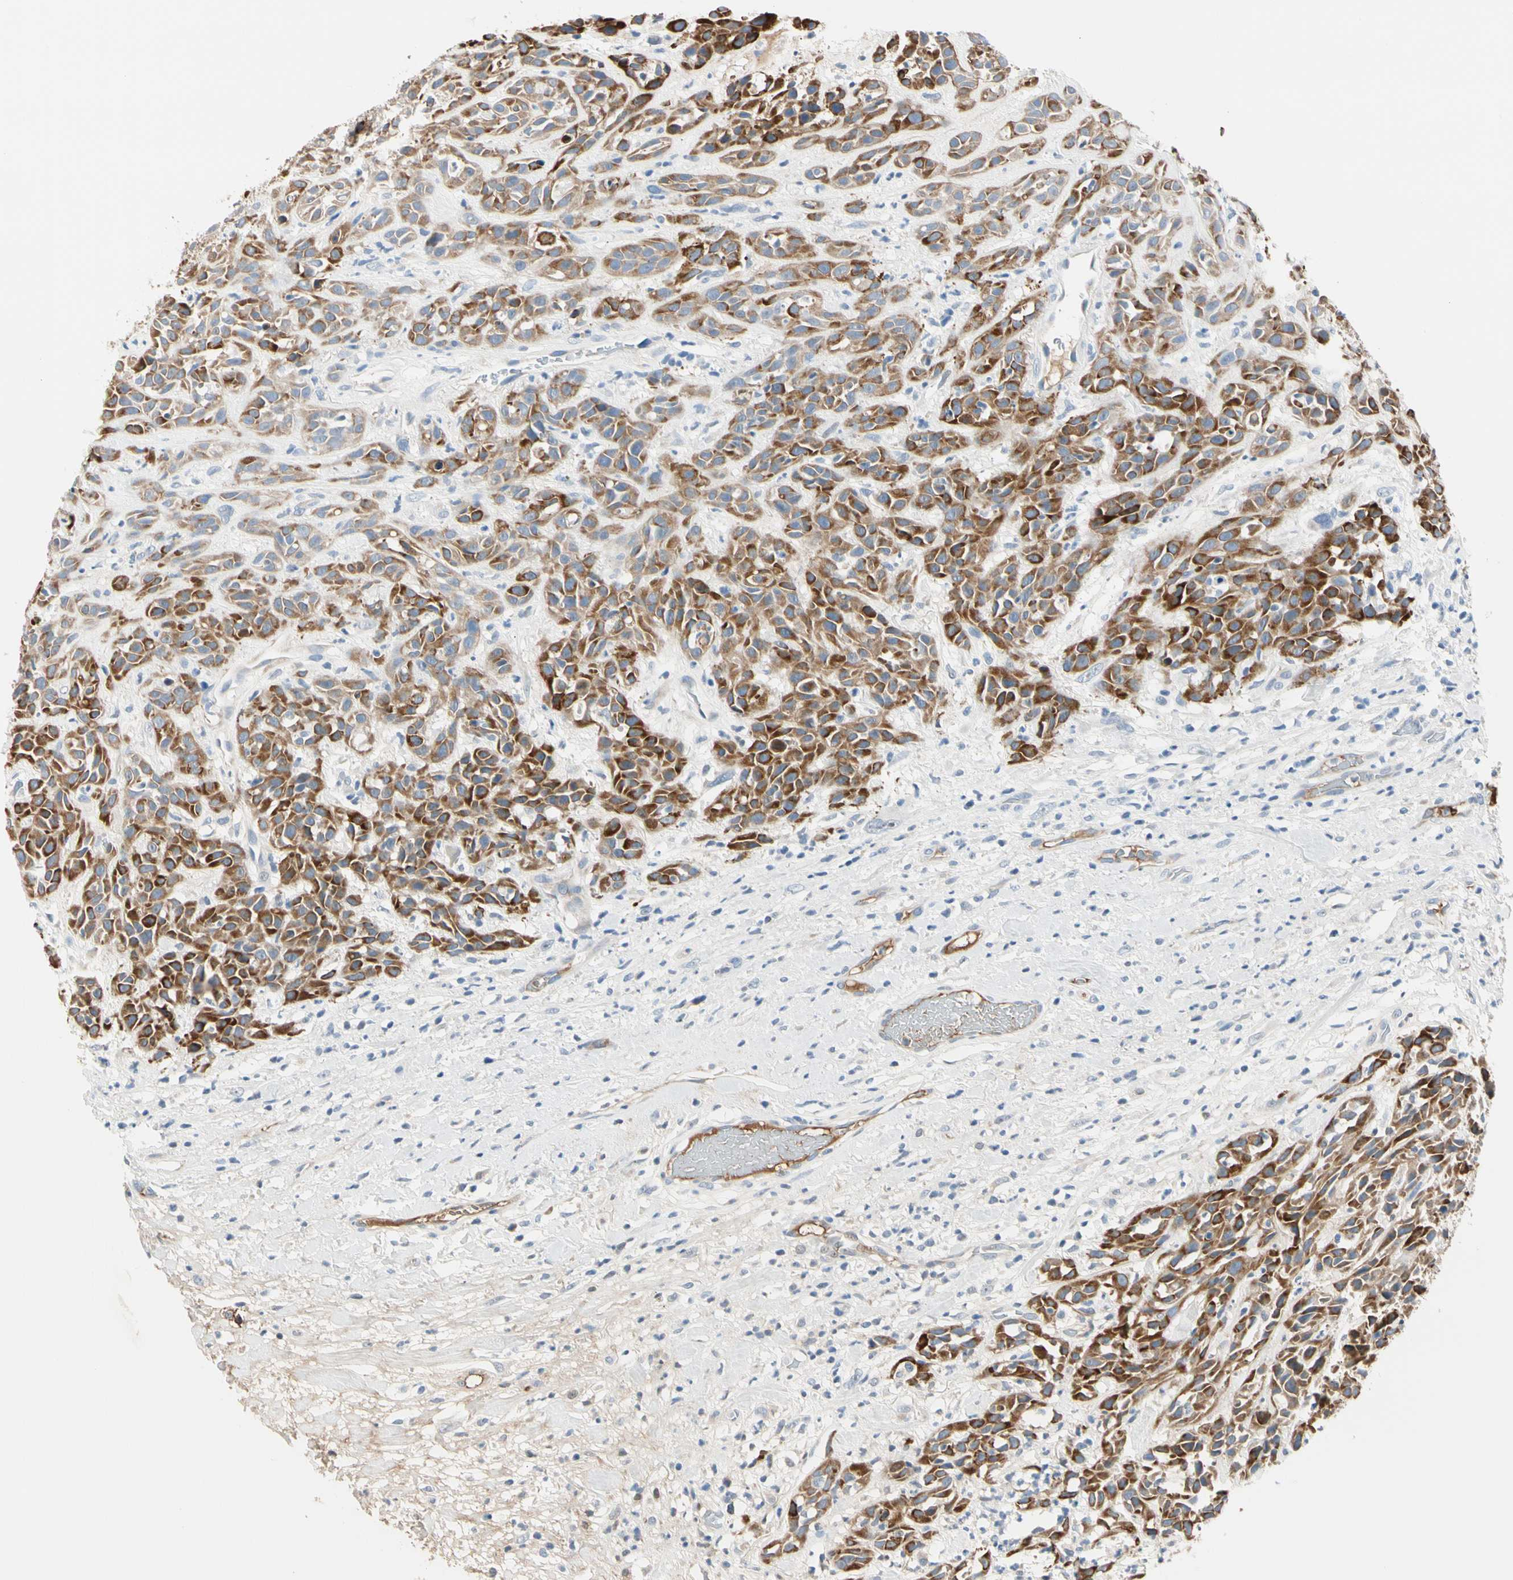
{"staining": {"intensity": "strong", "quantity": ">75%", "location": "cytoplasmic/membranous"}, "tissue": "head and neck cancer", "cell_type": "Tumor cells", "image_type": "cancer", "snomed": [{"axis": "morphology", "description": "Normal tissue, NOS"}, {"axis": "morphology", "description": "Squamous cell carcinoma, NOS"}, {"axis": "topography", "description": "Cartilage tissue"}, {"axis": "topography", "description": "Head-Neck"}], "caption": "Tumor cells show high levels of strong cytoplasmic/membranous staining in approximately >75% of cells in squamous cell carcinoma (head and neck).", "gene": "LAMB3", "patient": {"sex": "male", "age": 62}}